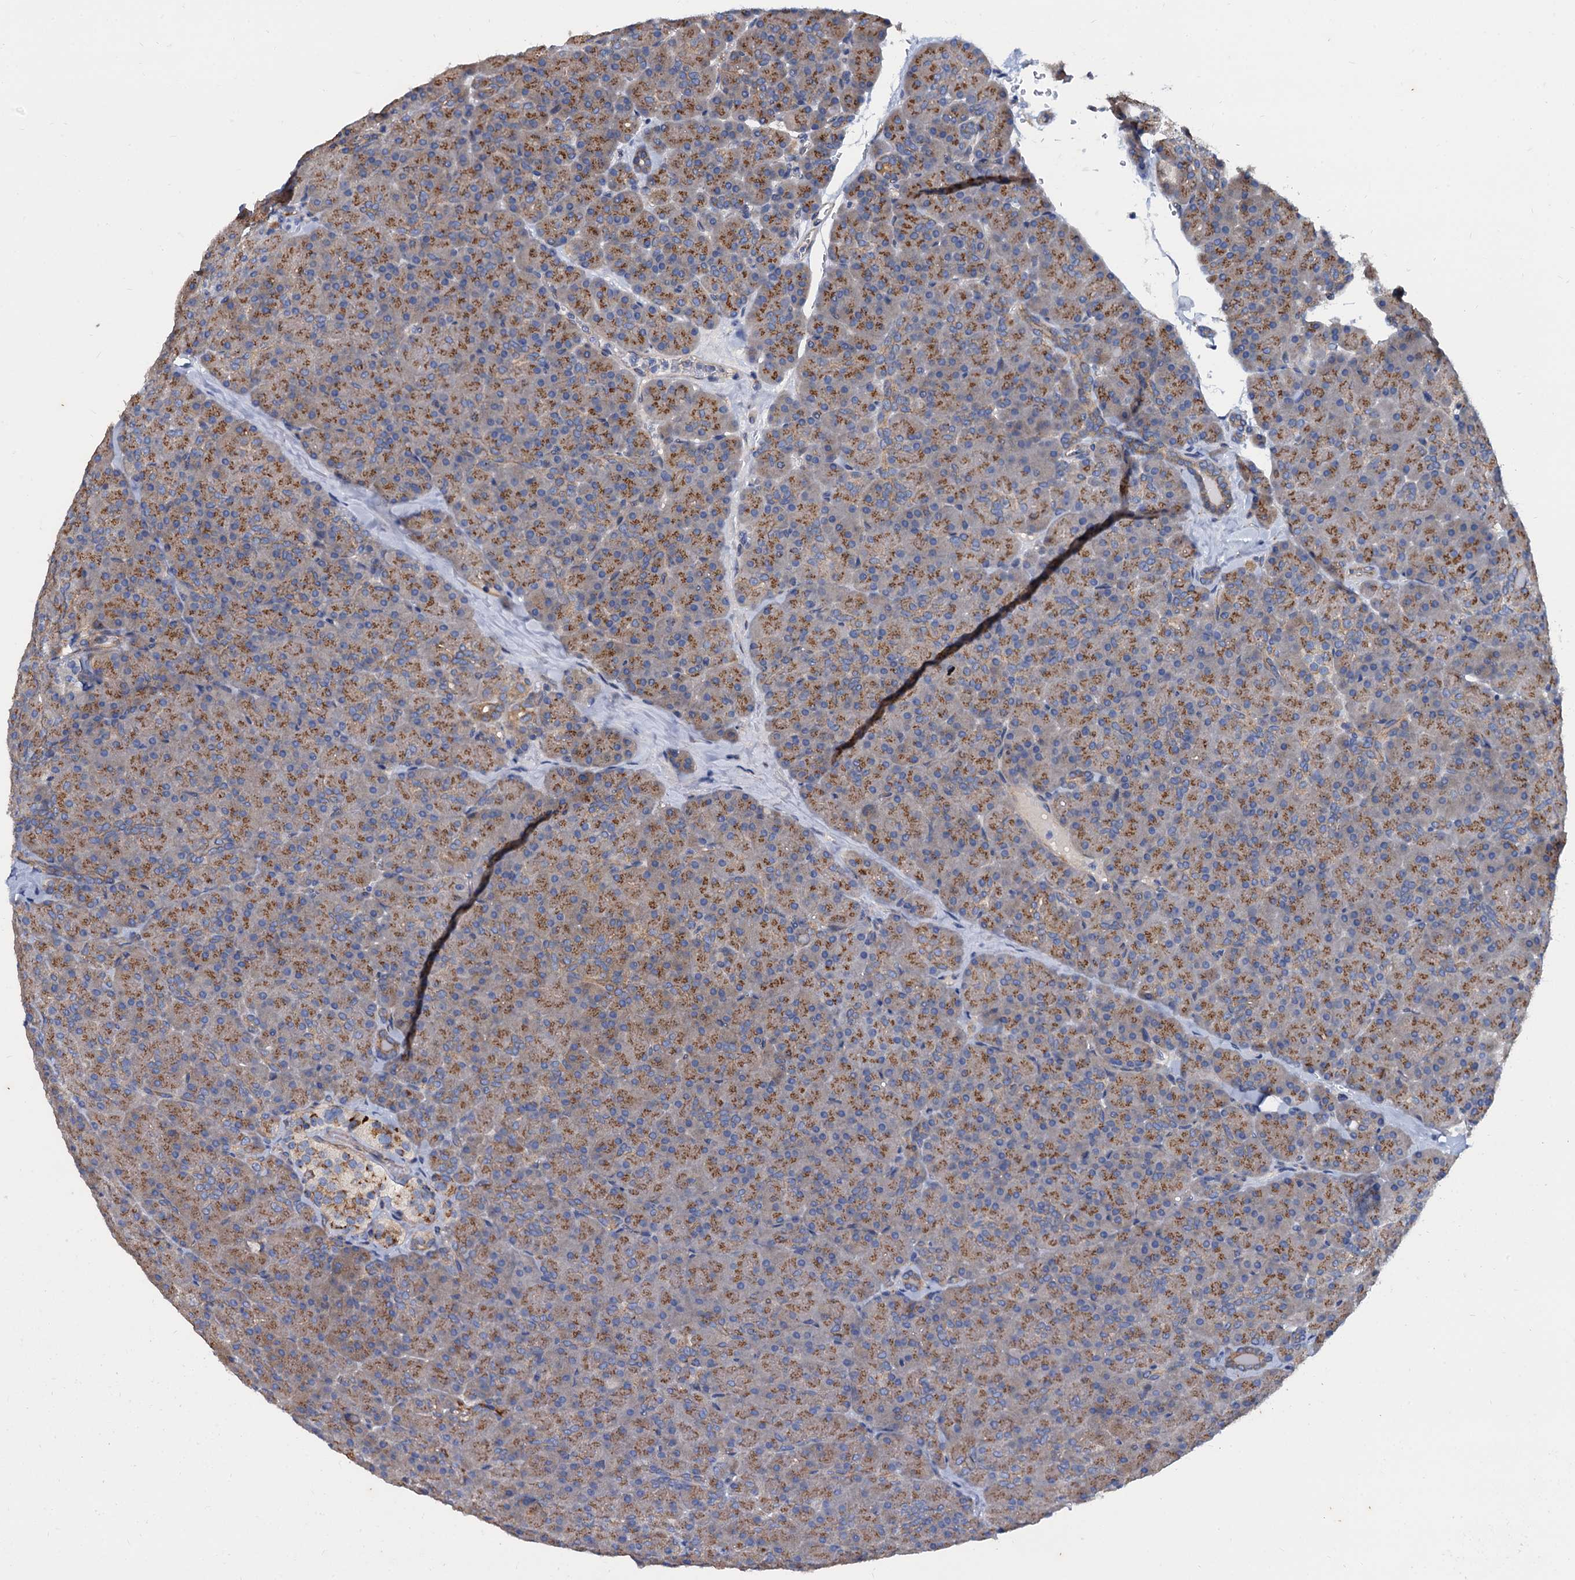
{"staining": {"intensity": "moderate", "quantity": ">75%", "location": "cytoplasmic/membranous"}, "tissue": "pancreas", "cell_type": "Exocrine glandular cells", "image_type": "normal", "snomed": [{"axis": "morphology", "description": "Normal tissue, NOS"}, {"axis": "topography", "description": "Pancreas"}], "caption": "Pancreas stained for a protein demonstrates moderate cytoplasmic/membranous positivity in exocrine glandular cells. Immunohistochemistry stains the protein of interest in brown and the nuclei are stained blue.", "gene": "NGRN", "patient": {"sex": "male", "age": 36}}